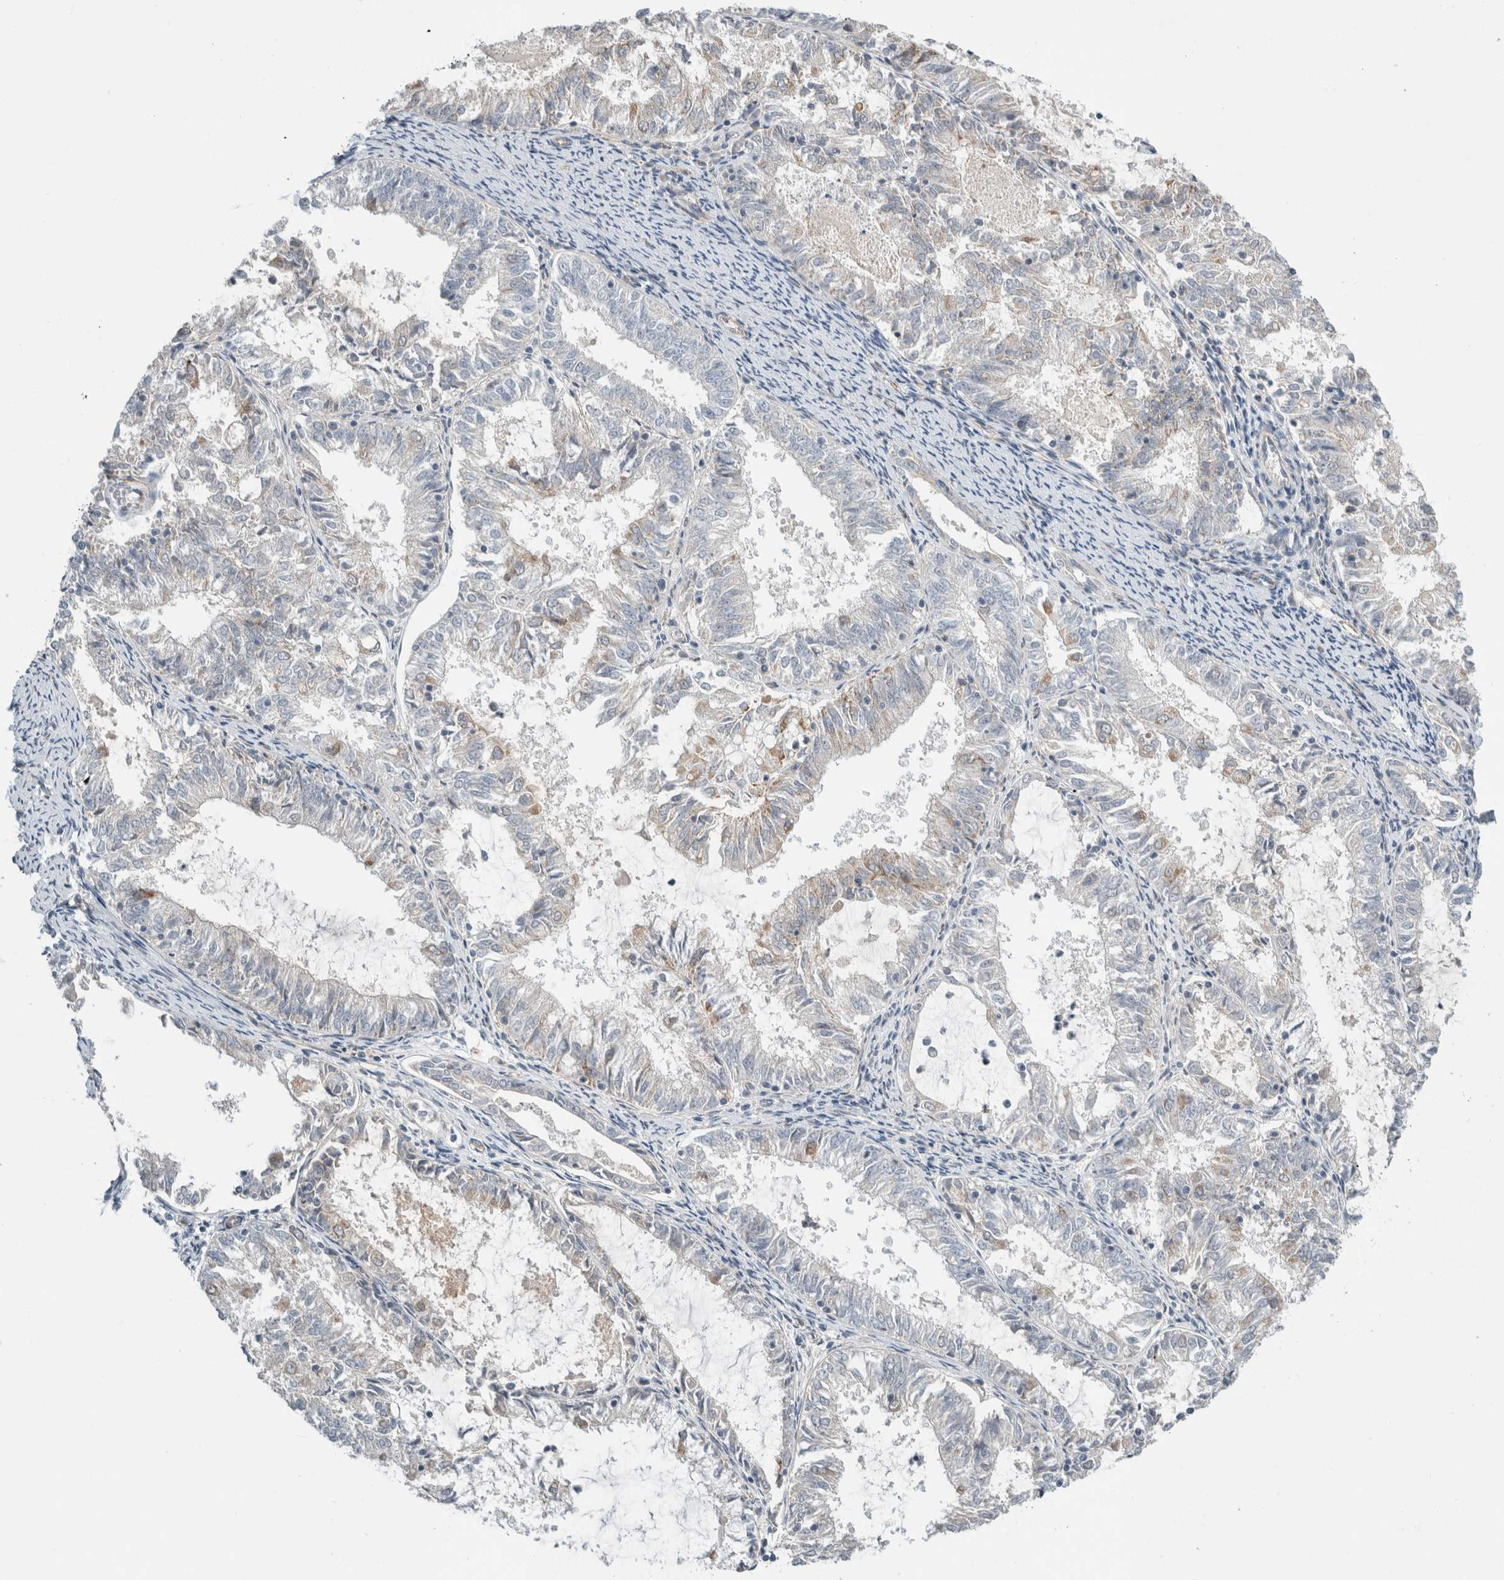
{"staining": {"intensity": "negative", "quantity": "none", "location": "none"}, "tissue": "endometrial cancer", "cell_type": "Tumor cells", "image_type": "cancer", "snomed": [{"axis": "morphology", "description": "Adenocarcinoma, NOS"}, {"axis": "topography", "description": "Endometrium"}], "caption": "A micrograph of human endometrial cancer is negative for staining in tumor cells.", "gene": "KPNA5", "patient": {"sex": "female", "age": 57}}